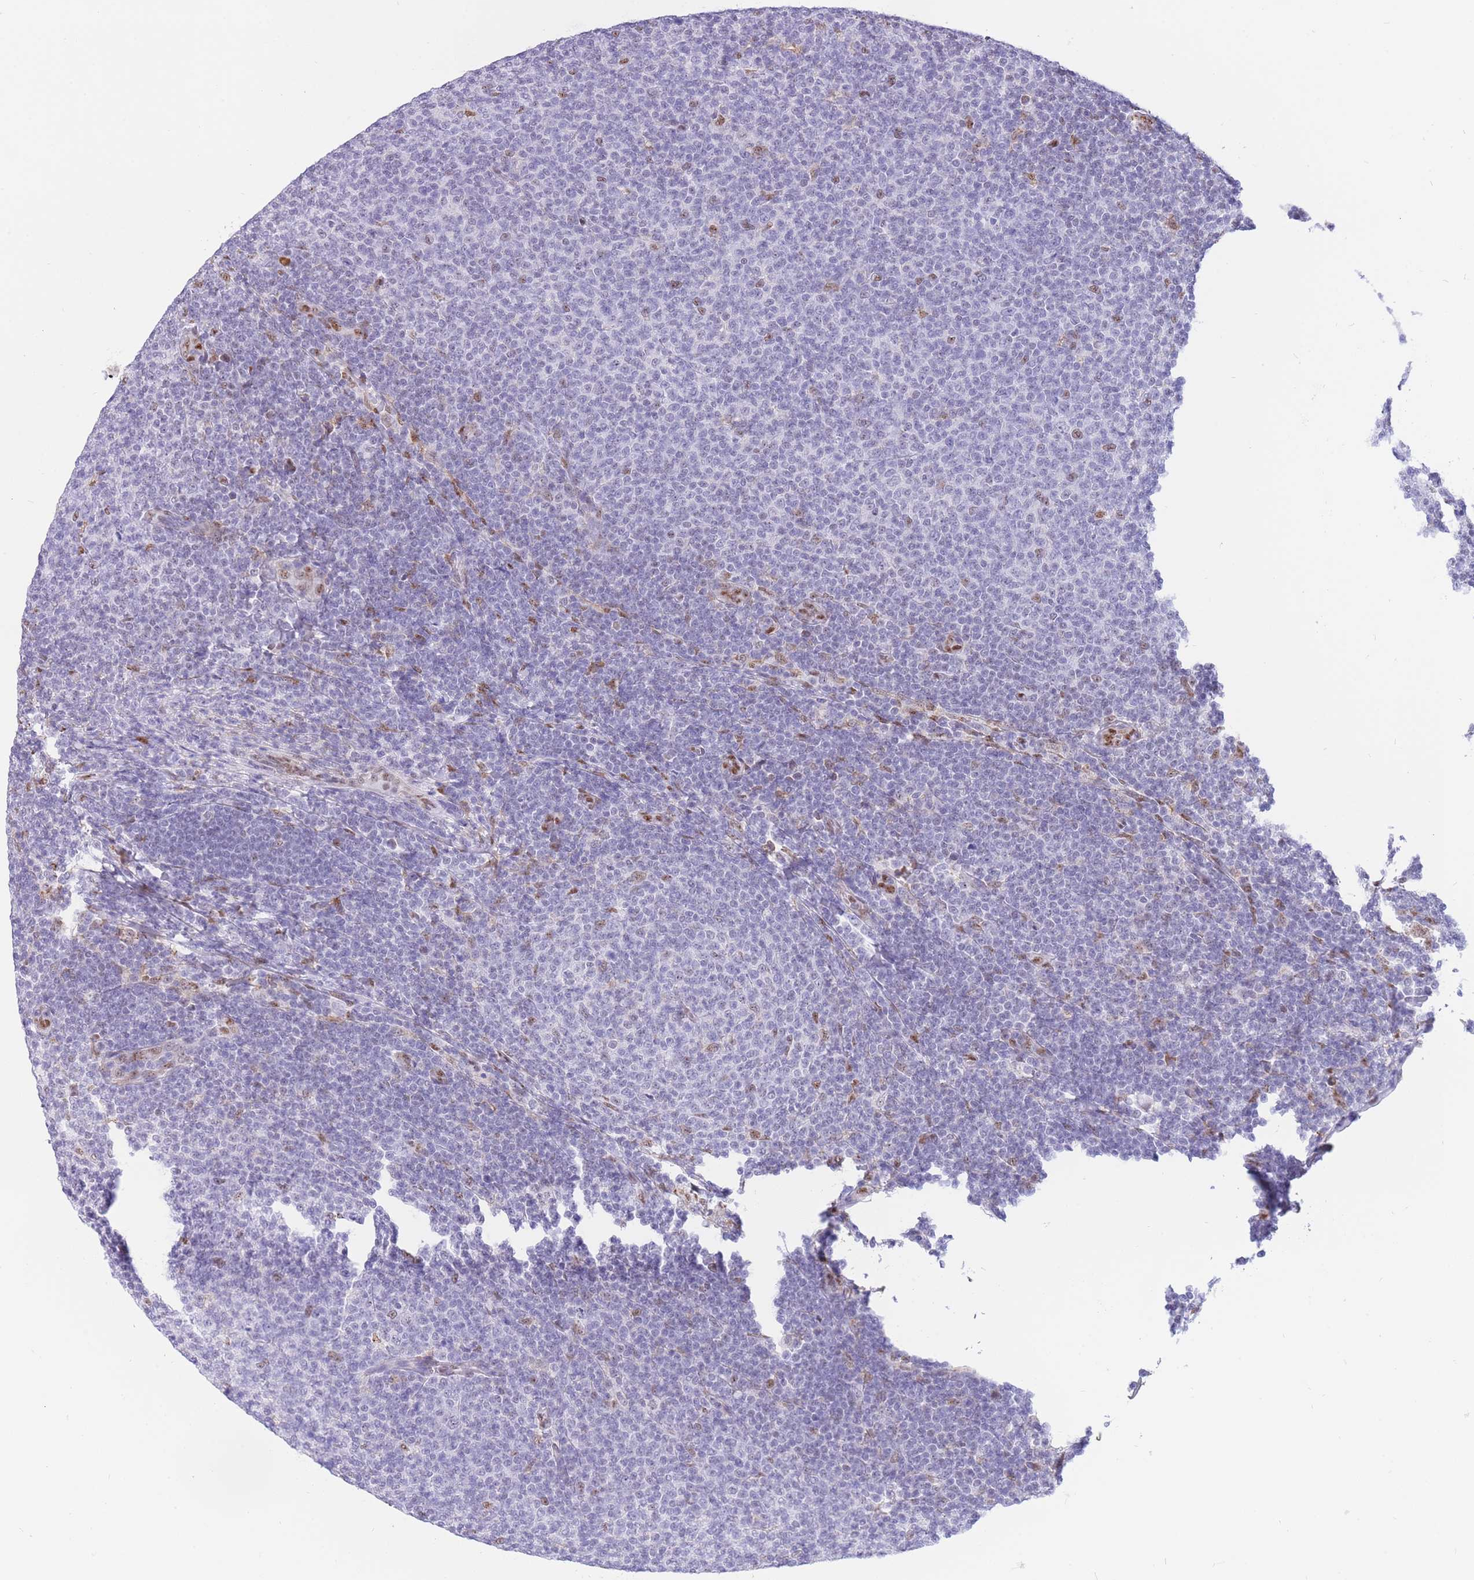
{"staining": {"intensity": "negative", "quantity": "none", "location": "none"}, "tissue": "lymphoma", "cell_type": "Tumor cells", "image_type": "cancer", "snomed": [{"axis": "morphology", "description": "Malignant lymphoma, non-Hodgkin's type, Low grade"}, {"axis": "topography", "description": "Lymph node"}], "caption": "This is a photomicrograph of immunohistochemistry staining of low-grade malignant lymphoma, non-Hodgkin's type, which shows no expression in tumor cells. Nuclei are stained in blue.", "gene": "FAM153A", "patient": {"sex": "male", "age": 66}}